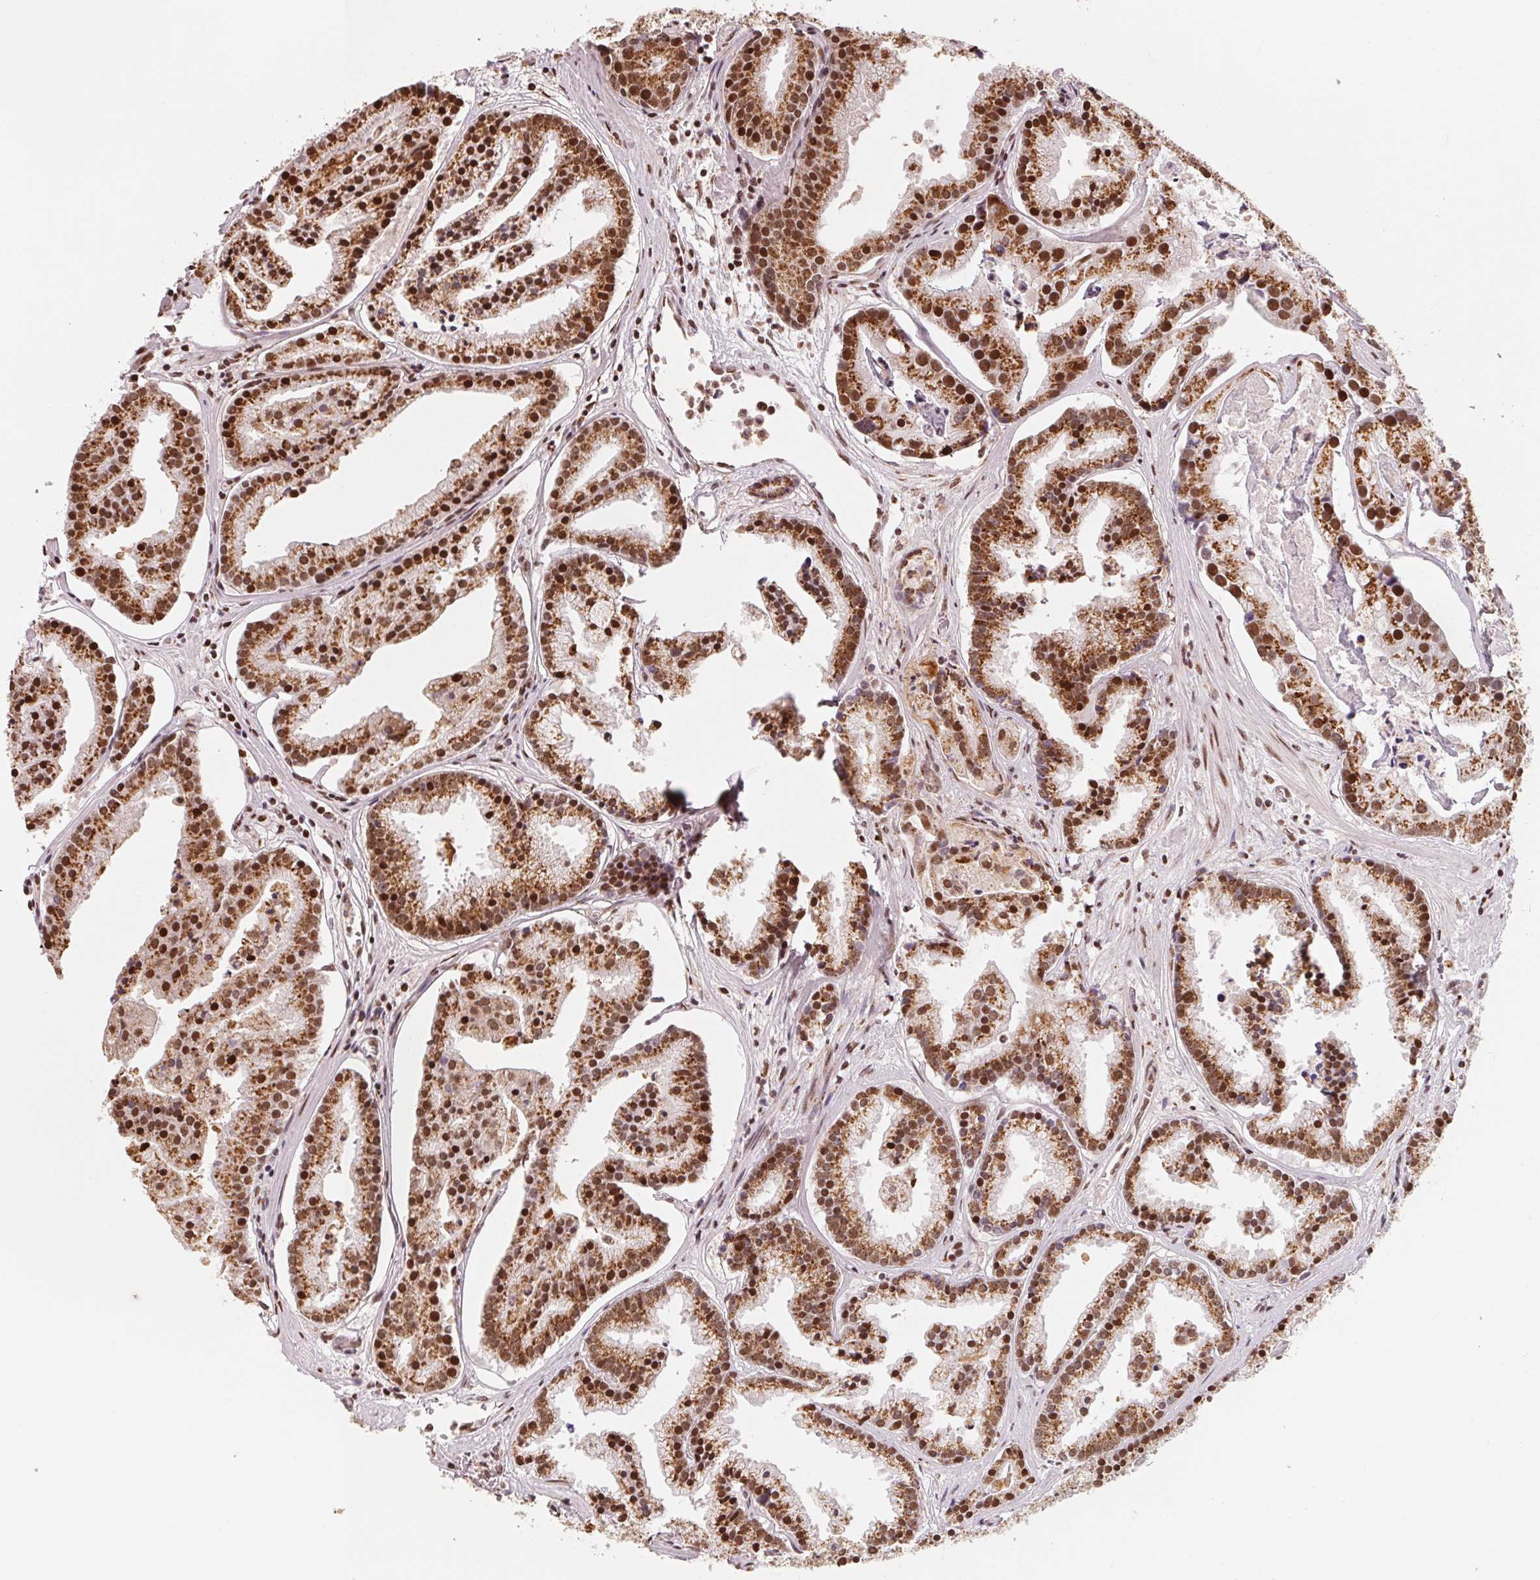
{"staining": {"intensity": "strong", "quantity": ">75%", "location": "cytoplasmic/membranous,nuclear"}, "tissue": "prostate cancer", "cell_type": "Tumor cells", "image_type": "cancer", "snomed": [{"axis": "morphology", "description": "Adenocarcinoma, NOS"}, {"axis": "topography", "description": "Prostate and seminal vesicle, NOS"}, {"axis": "topography", "description": "Prostate"}], "caption": "Immunohistochemical staining of human prostate cancer (adenocarcinoma) exhibits high levels of strong cytoplasmic/membranous and nuclear protein expression in approximately >75% of tumor cells.", "gene": "TOPORS", "patient": {"sex": "male", "age": 44}}